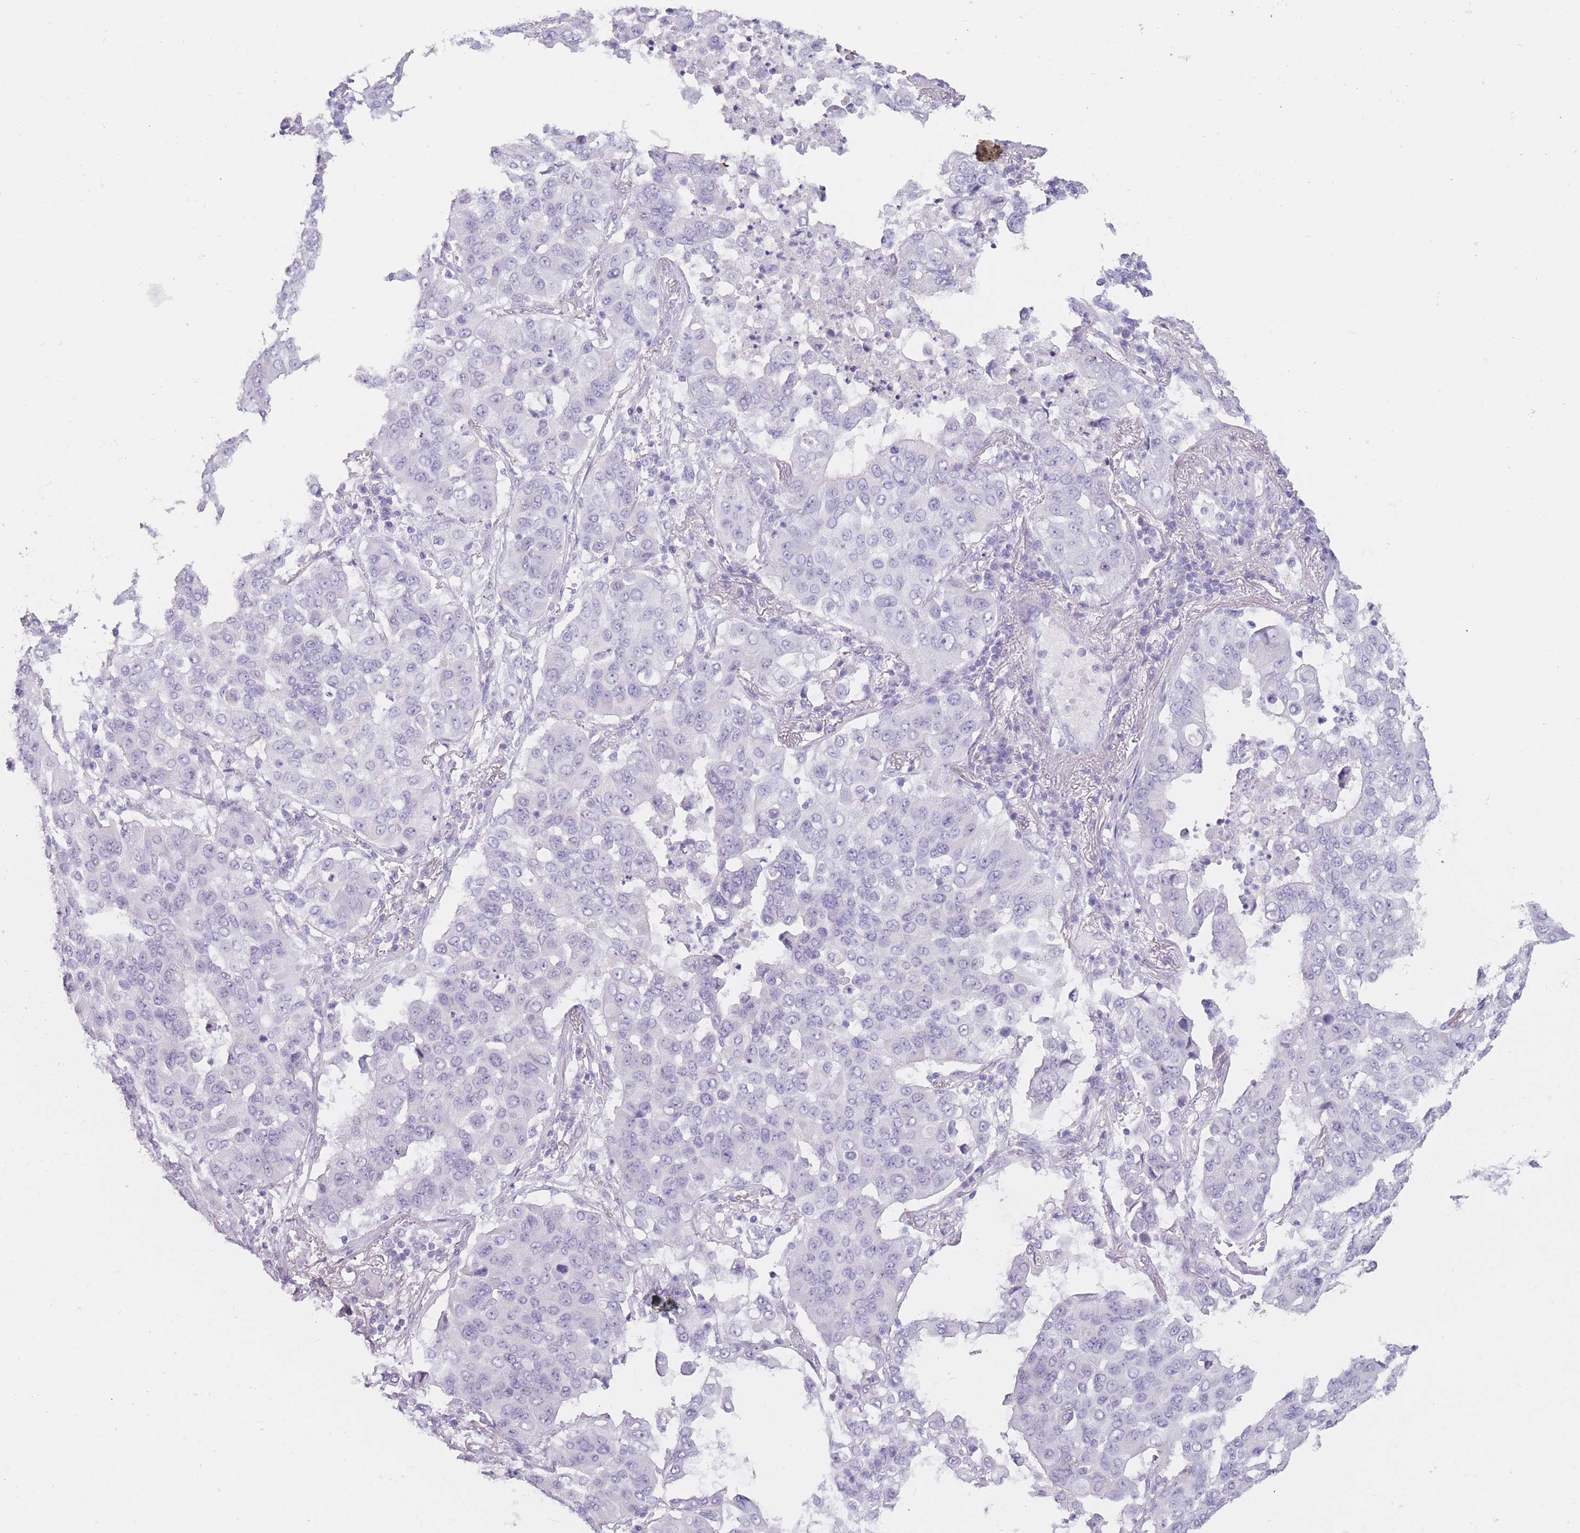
{"staining": {"intensity": "negative", "quantity": "none", "location": "none"}, "tissue": "lung cancer", "cell_type": "Tumor cells", "image_type": "cancer", "snomed": [{"axis": "morphology", "description": "Squamous cell carcinoma, NOS"}, {"axis": "topography", "description": "Lung"}], "caption": "IHC of human squamous cell carcinoma (lung) reveals no expression in tumor cells. Nuclei are stained in blue.", "gene": "PNMA3", "patient": {"sex": "male", "age": 74}}